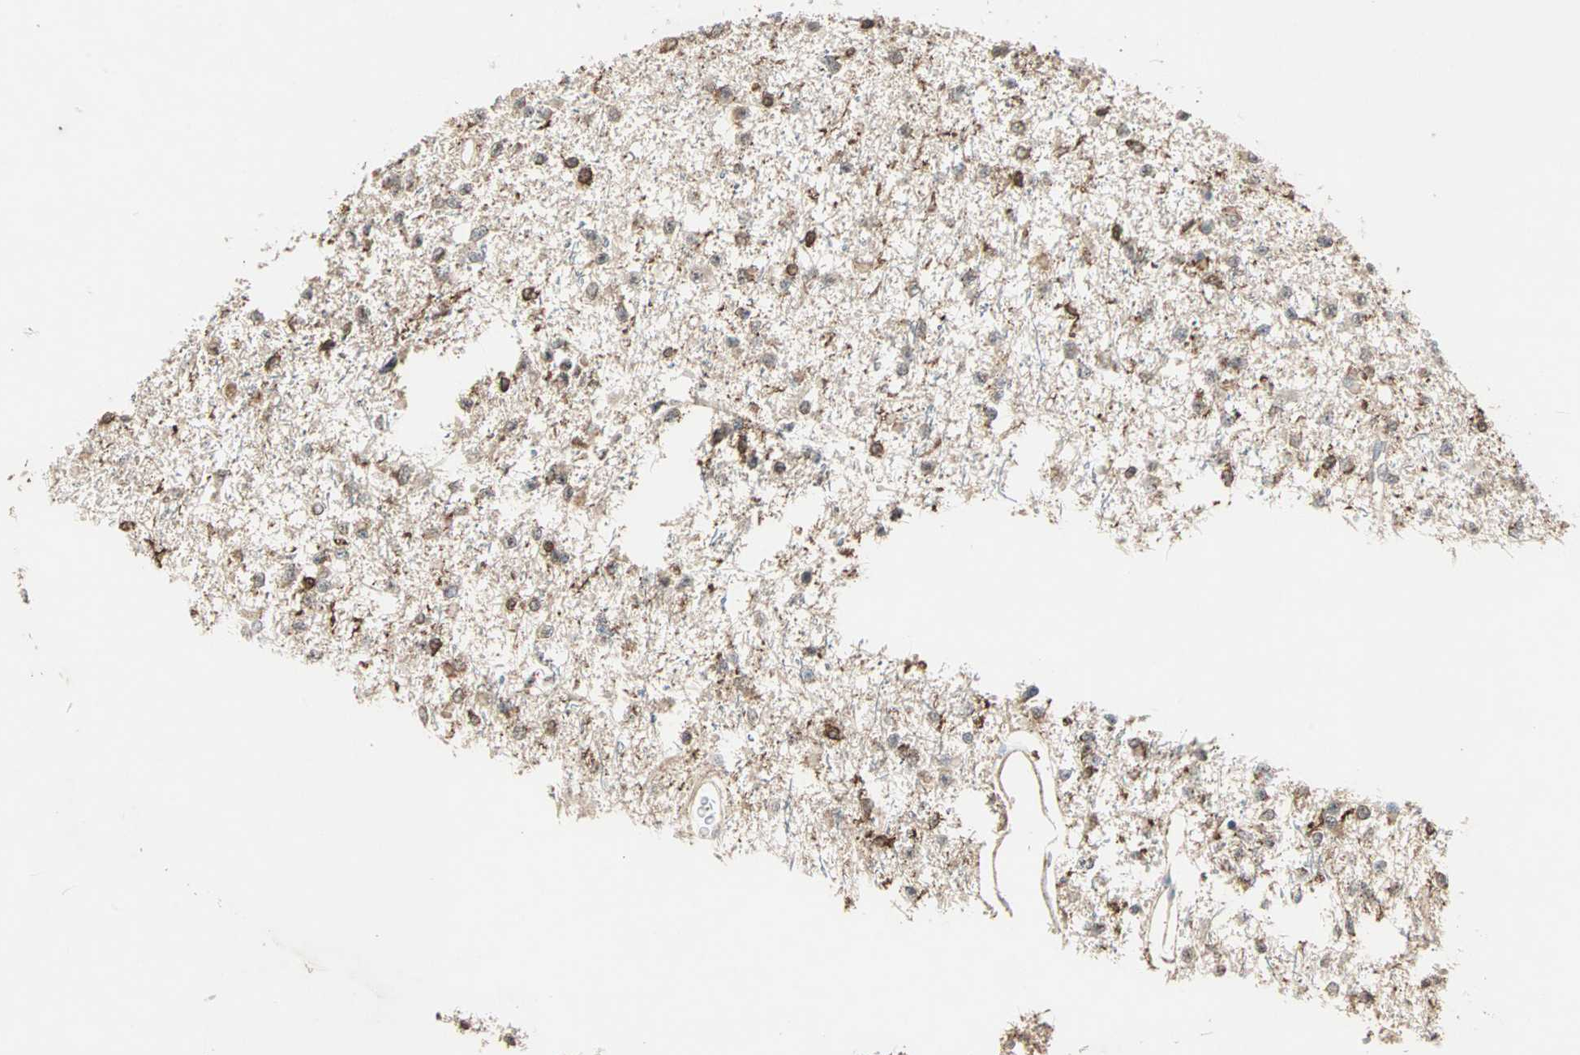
{"staining": {"intensity": "moderate", "quantity": "<25%", "location": "cytoplasmic/membranous"}, "tissue": "glioma", "cell_type": "Tumor cells", "image_type": "cancer", "snomed": [{"axis": "morphology", "description": "Glioma, malignant, Low grade"}, {"axis": "topography", "description": "Brain"}], "caption": "A micrograph showing moderate cytoplasmic/membranous staining in approximately <25% of tumor cells in low-grade glioma (malignant), as visualized by brown immunohistochemical staining.", "gene": "MMP3", "patient": {"sex": "female", "age": 22}}